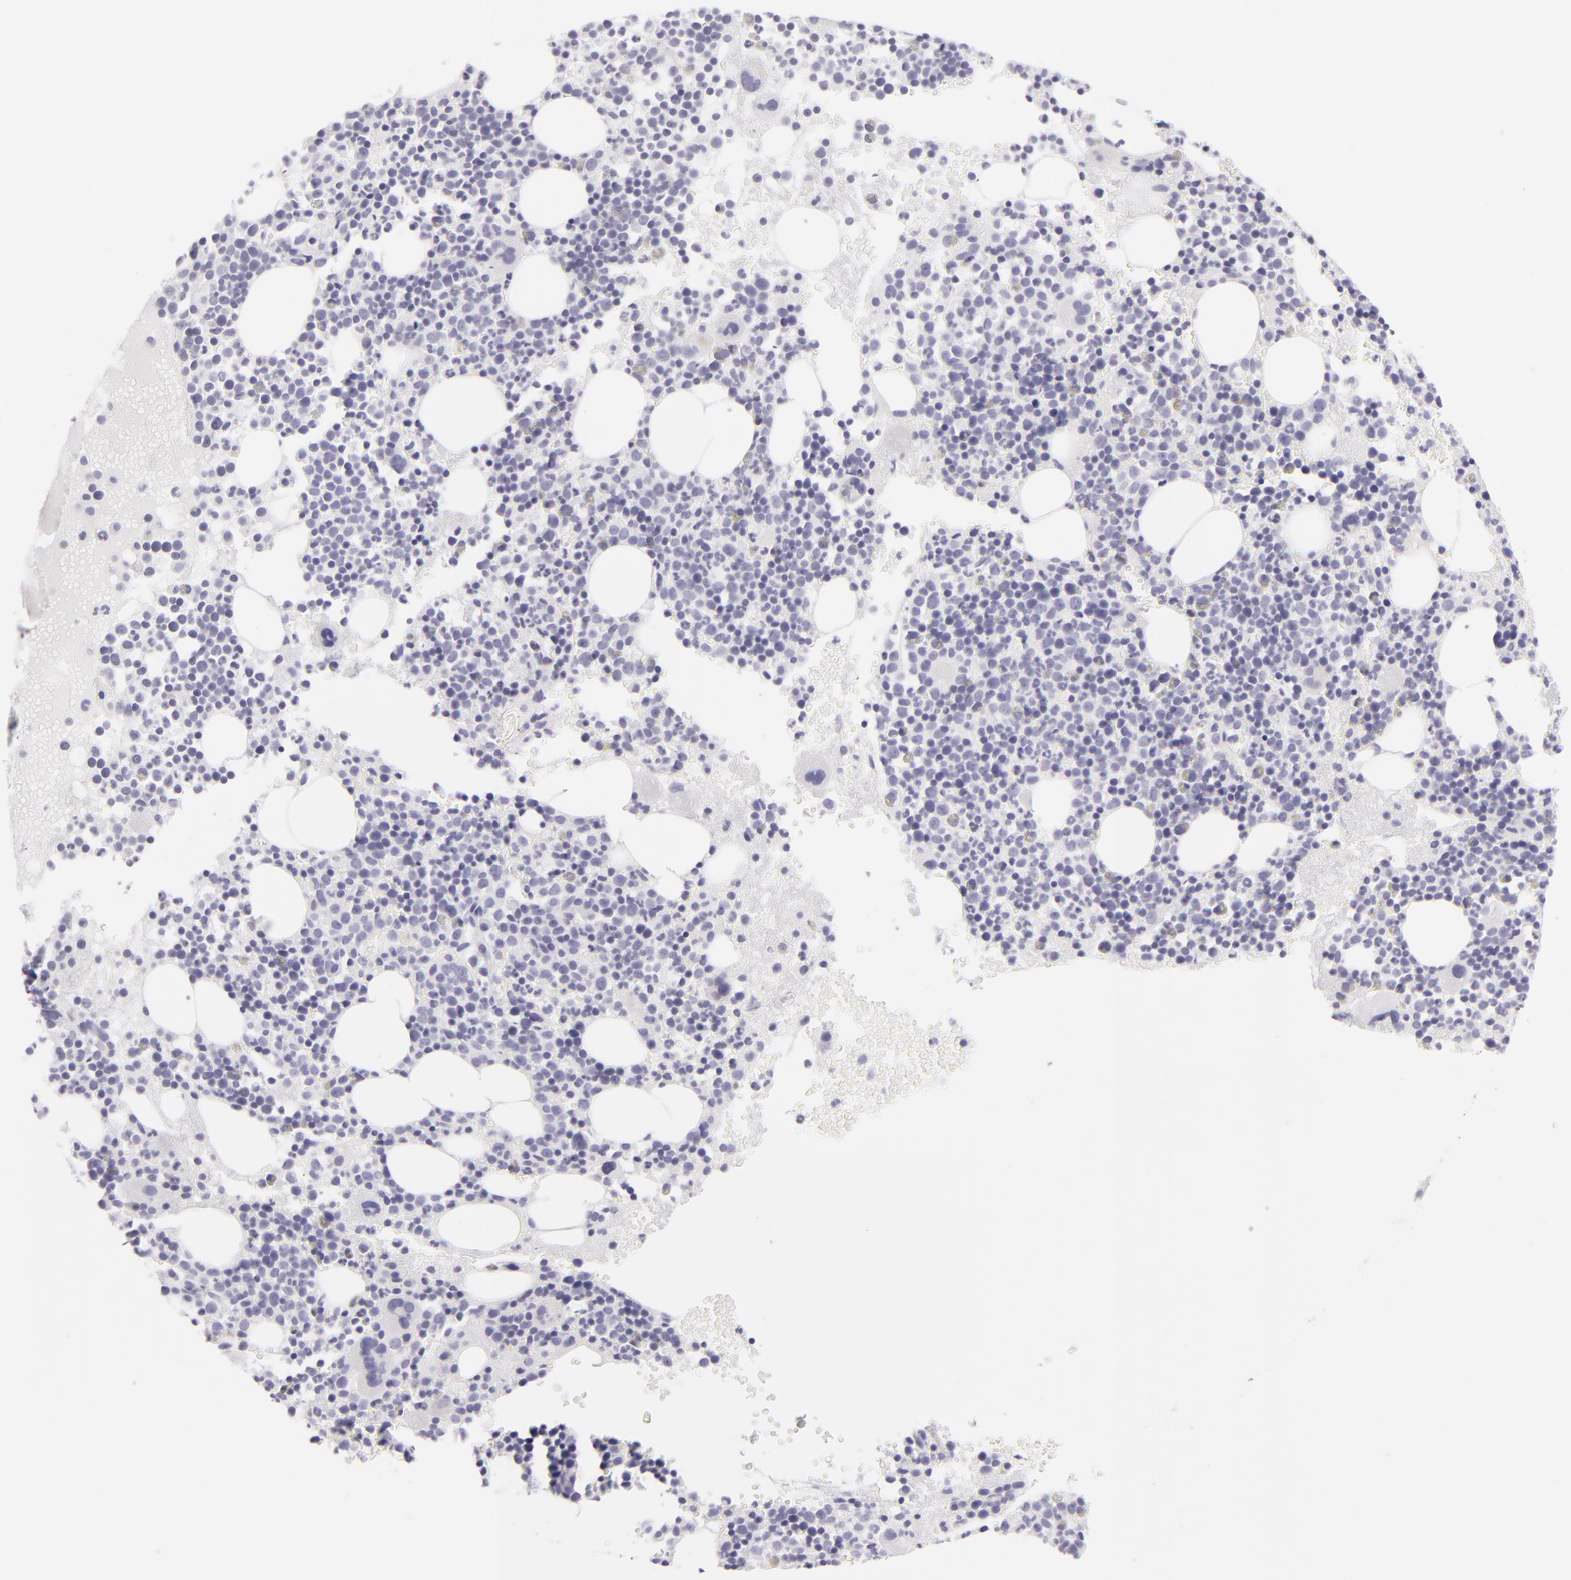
{"staining": {"intensity": "negative", "quantity": "none", "location": "none"}, "tissue": "bone marrow", "cell_type": "Hematopoietic cells", "image_type": "normal", "snomed": [{"axis": "morphology", "description": "Normal tissue, NOS"}, {"axis": "topography", "description": "Bone marrow"}], "caption": "Immunohistochemical staining of unremarkable human bone marrow reveals no significant expression in hematopoietic cells. (Brightfield microscopy of DAB immunohistochemistry (IHC) at high magnification).", "gene": "DLG4", "patient": {"sex": "male", "age": 34}}